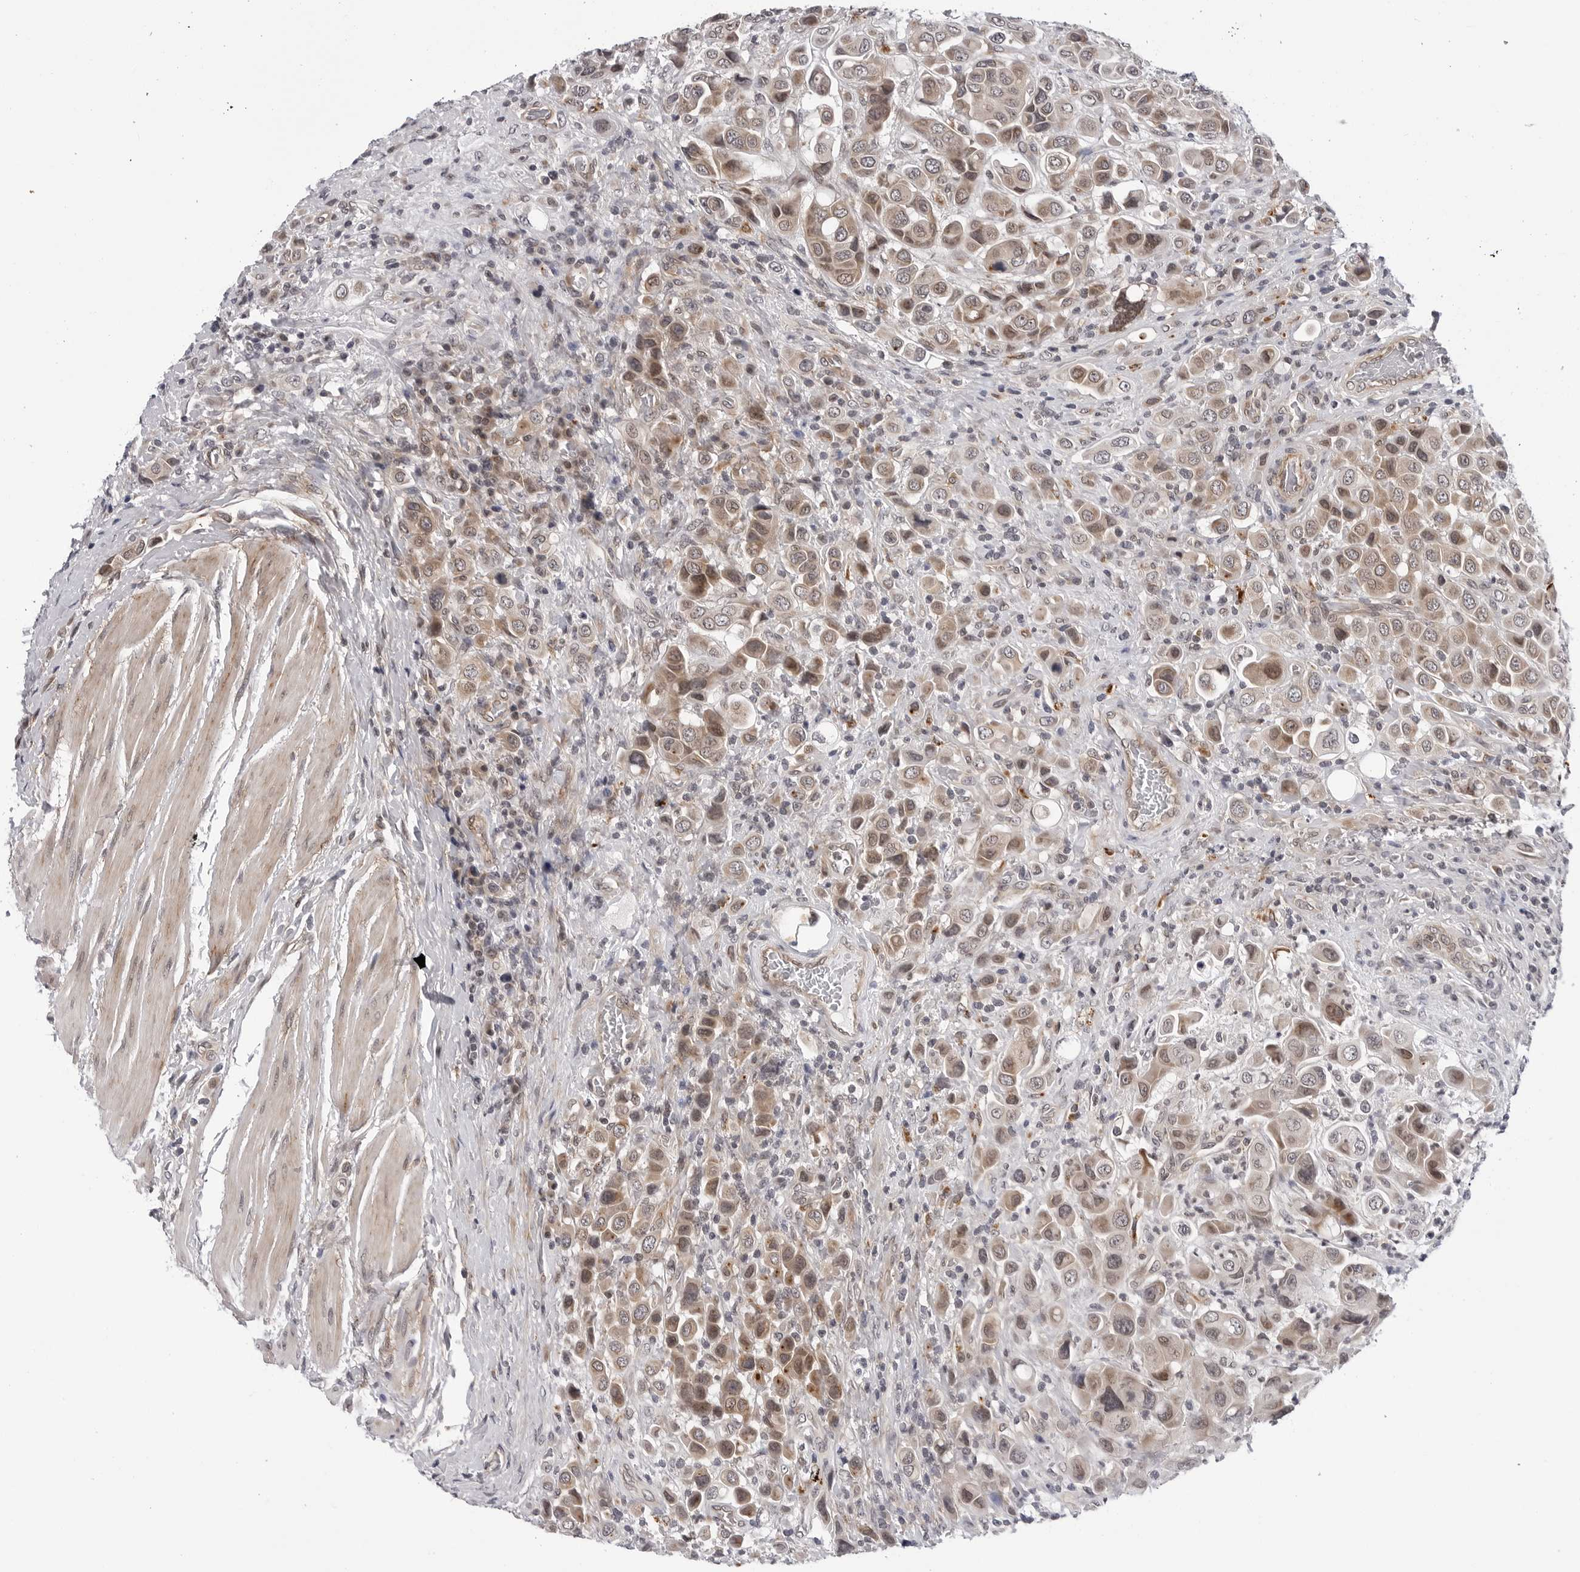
{"staining": {"intensity": "moderate", "quantity": ">75%", "location": "cytoplasmic/membranous,nuclear"}, "tissue": "urothelial cancer", "cell_type": "Tumor cells", "image_type": "cancer", "snomed": [{"axis": "morphology", "description": "Urothelial carcinoma, High grade"}, {"axis": "topography", "description": "Urinary bladder"}], "caption": "Protein staining of urothelial cancer tissue demonstrates moderate cytoplasmic/membranous and nuclear positivity in about >75% of tumor cells. The staining was performed using DAB, with brown indicating positive protein expression. Nuclei are stained blue with hematoxylin.", "gene": "KIAA1614", "patient": {"sex": "male", "age": 50}}